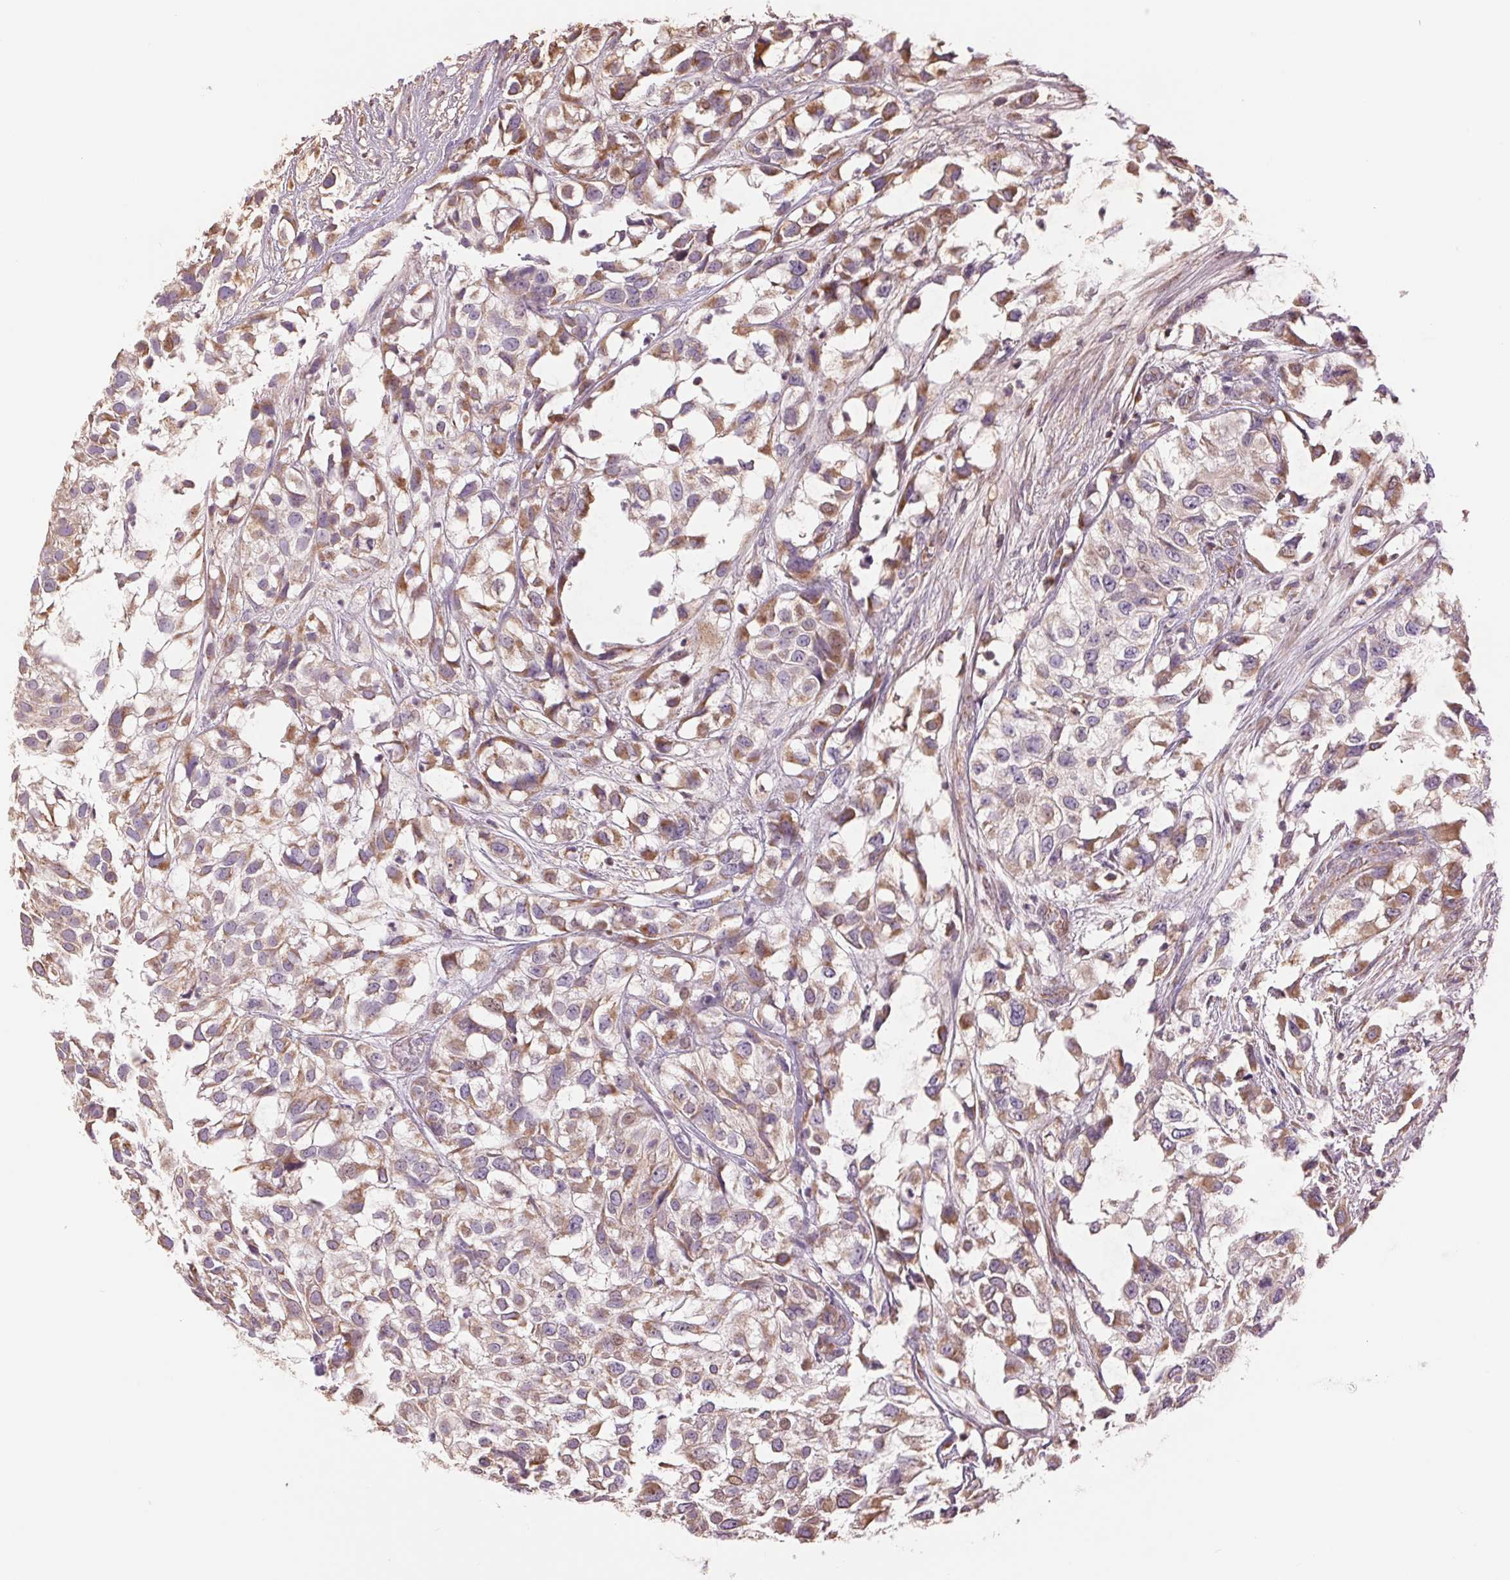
{"staining": {"intensity": "weak", "quantity": ">75%", "location": "cytoplasmic/membranous"}, "tissue": "urothelial cancer", "cell_type": "Tumor cells", "image_type": "cancer", "snomed": [{"axis": "morphology", "description": "Urothelial carcinoma, High grade"}, {"axis": "topography", "description": "Urinary bladder"}], "caption": "The histopathology image shows a brown stain indicating the presence of a protein in the cytoplasmic/membranous of tumor cells in urothelial carcinoma (high-grade).", "gene": "DGUOK", "patient": {"sex": "male", "age": 56}}